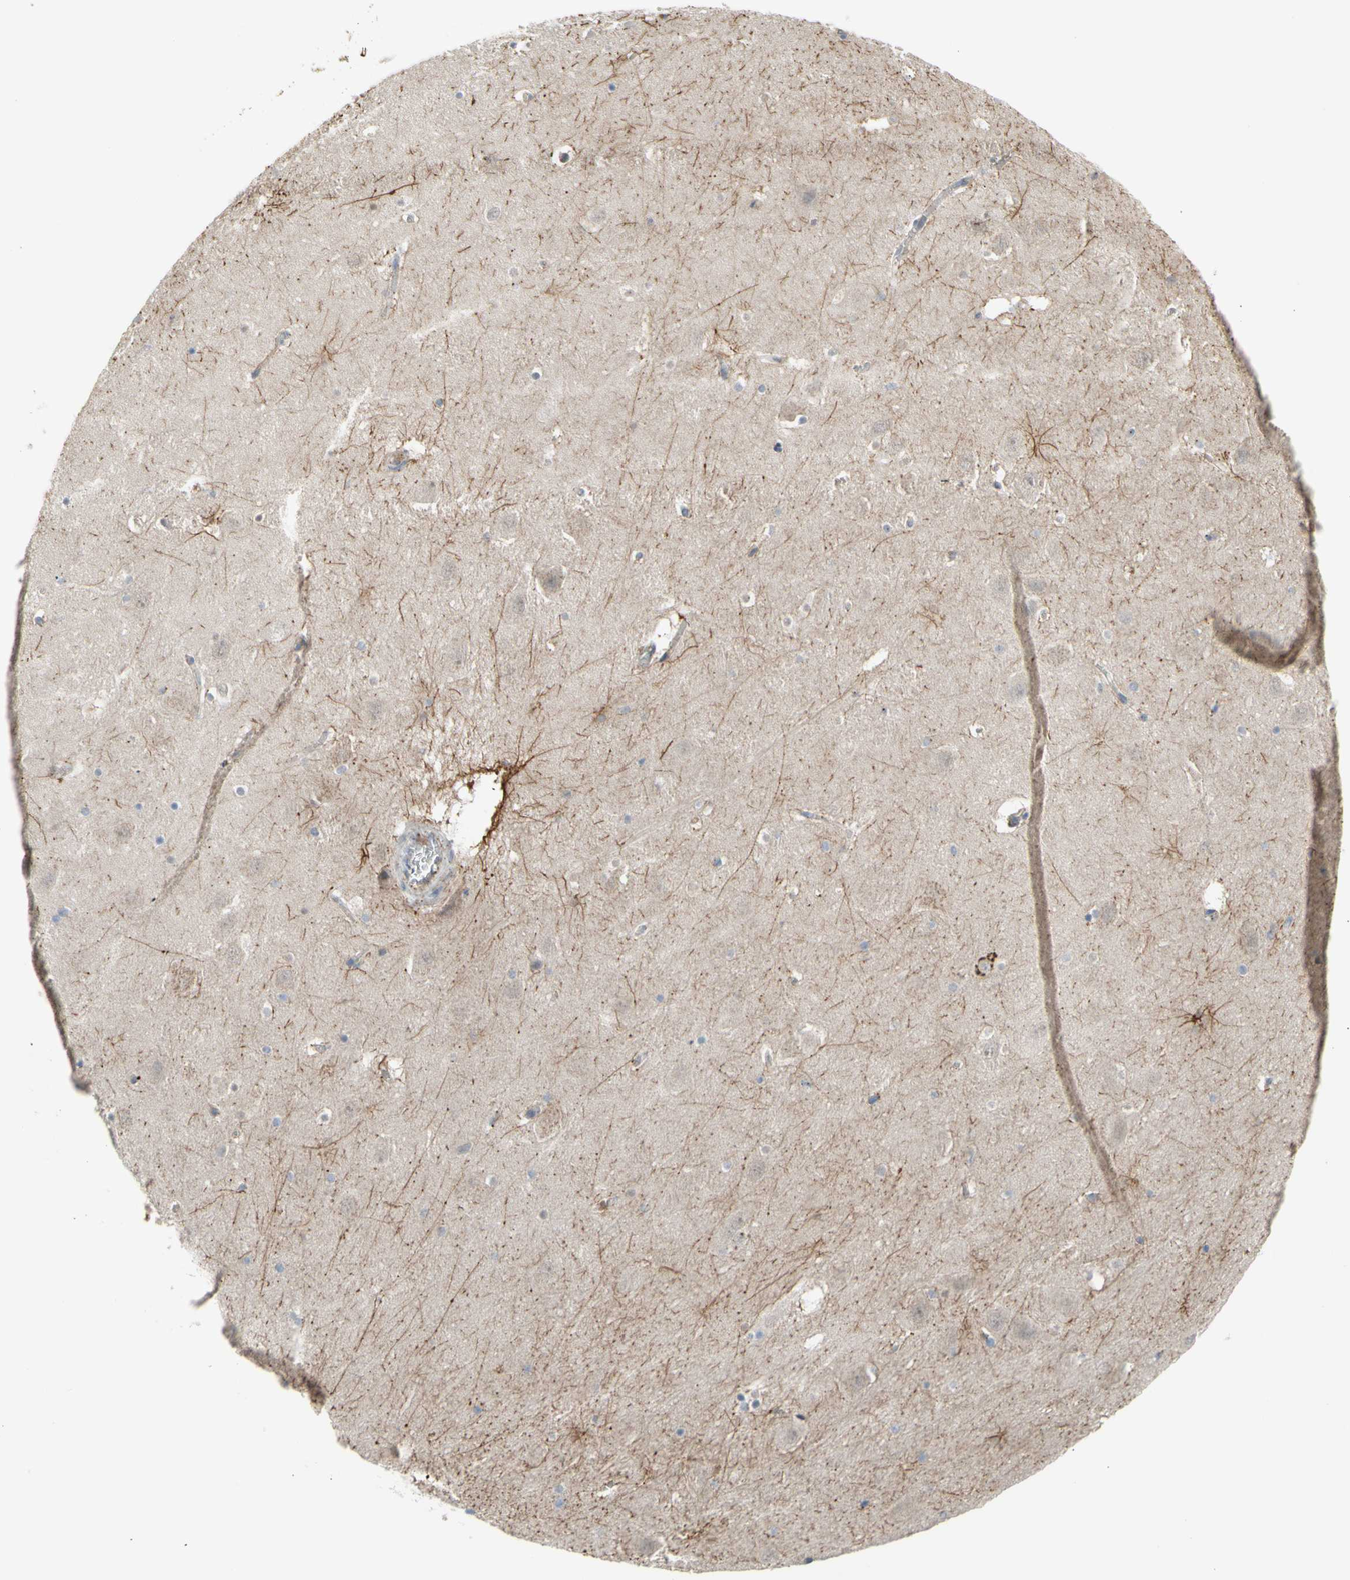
{"staining": {"intensity": "moderate", "quantity": "<25%", "location": "cytoplasmic/membranous"}, "tissue": "hippocampus", "cell_type": "Glial cells", "image_type": "normal", "snomed": [{"axis": "morphology", "description": "Normal tissue, NOS"}, {"axis": "topography", "description": "Hippocampus"}], "caption": "Immunohistochemistry (IHC) of unremarkable human hippocampus demonstrates low levels of moderate cytoplasmic/membranous positivity in about <25% of glial cells.", "gene": "GALNT5", "patient": {"sex": "male", "age": 45}}